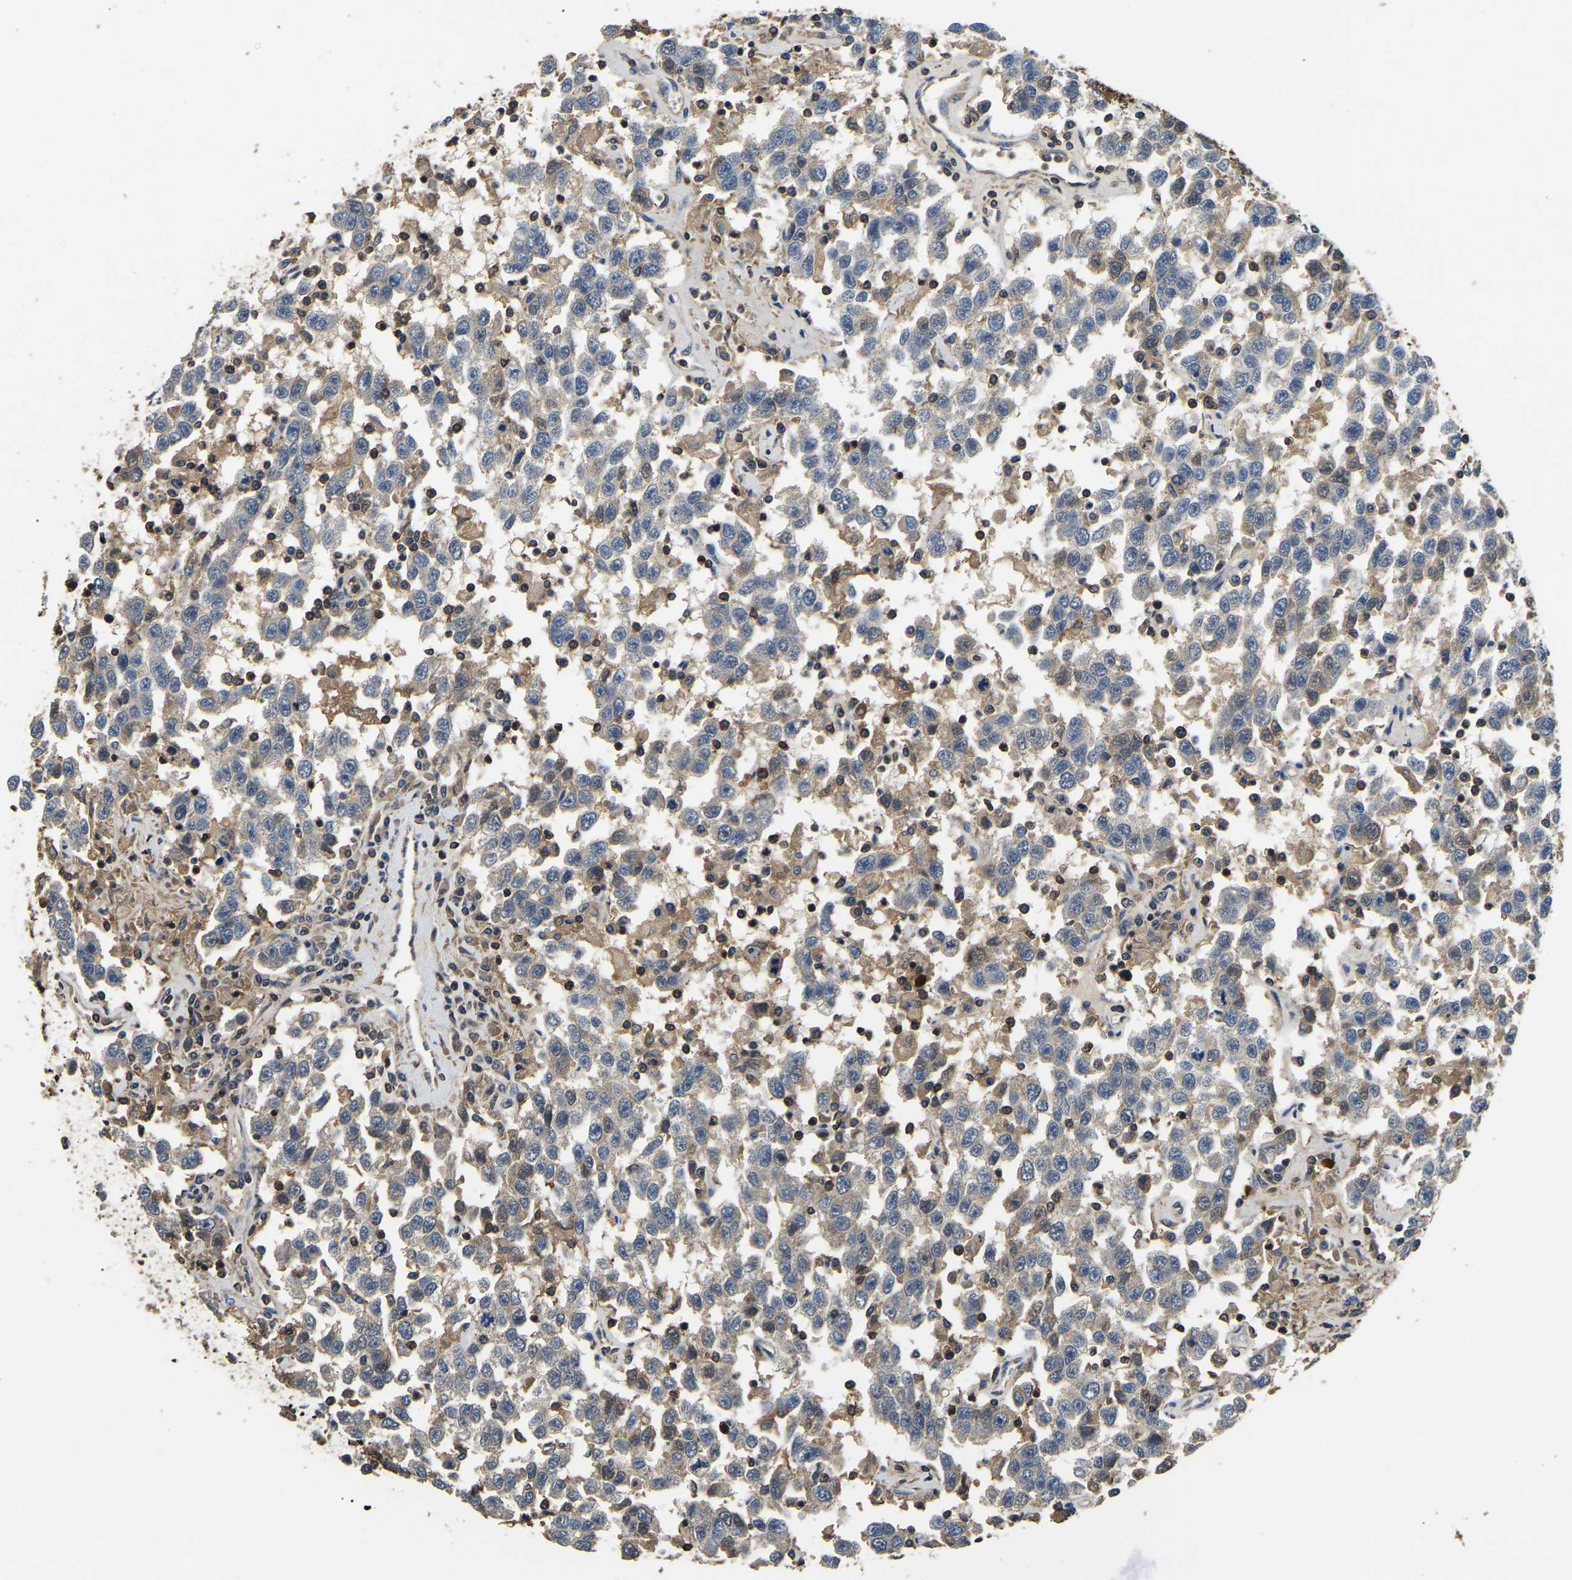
{"staining": {"intensity": "weak", "quantity": ">75%", "location": "cytoplasmic/membranous"}, "tissue": "testis cancer", "cell_type": "Tumor cells", "image_type": "cancer", "snomed": [{"axis": "morphology", "description": "Seminoma, NOS"}, {"axis": "topography", "description": "Testis"}], "caption": "A micrograph of testis cancer (seminoma) stained for a protein displays weak cytoplasmic/membranous brown staining in tumor cells. The protein of interest is stained brown, and the nuclei are stained in blue (DAB IHC with brightfield microscopy, high magnification).", "gene": "SMPD2", "patient": {"sex": "male", "age": 41}}